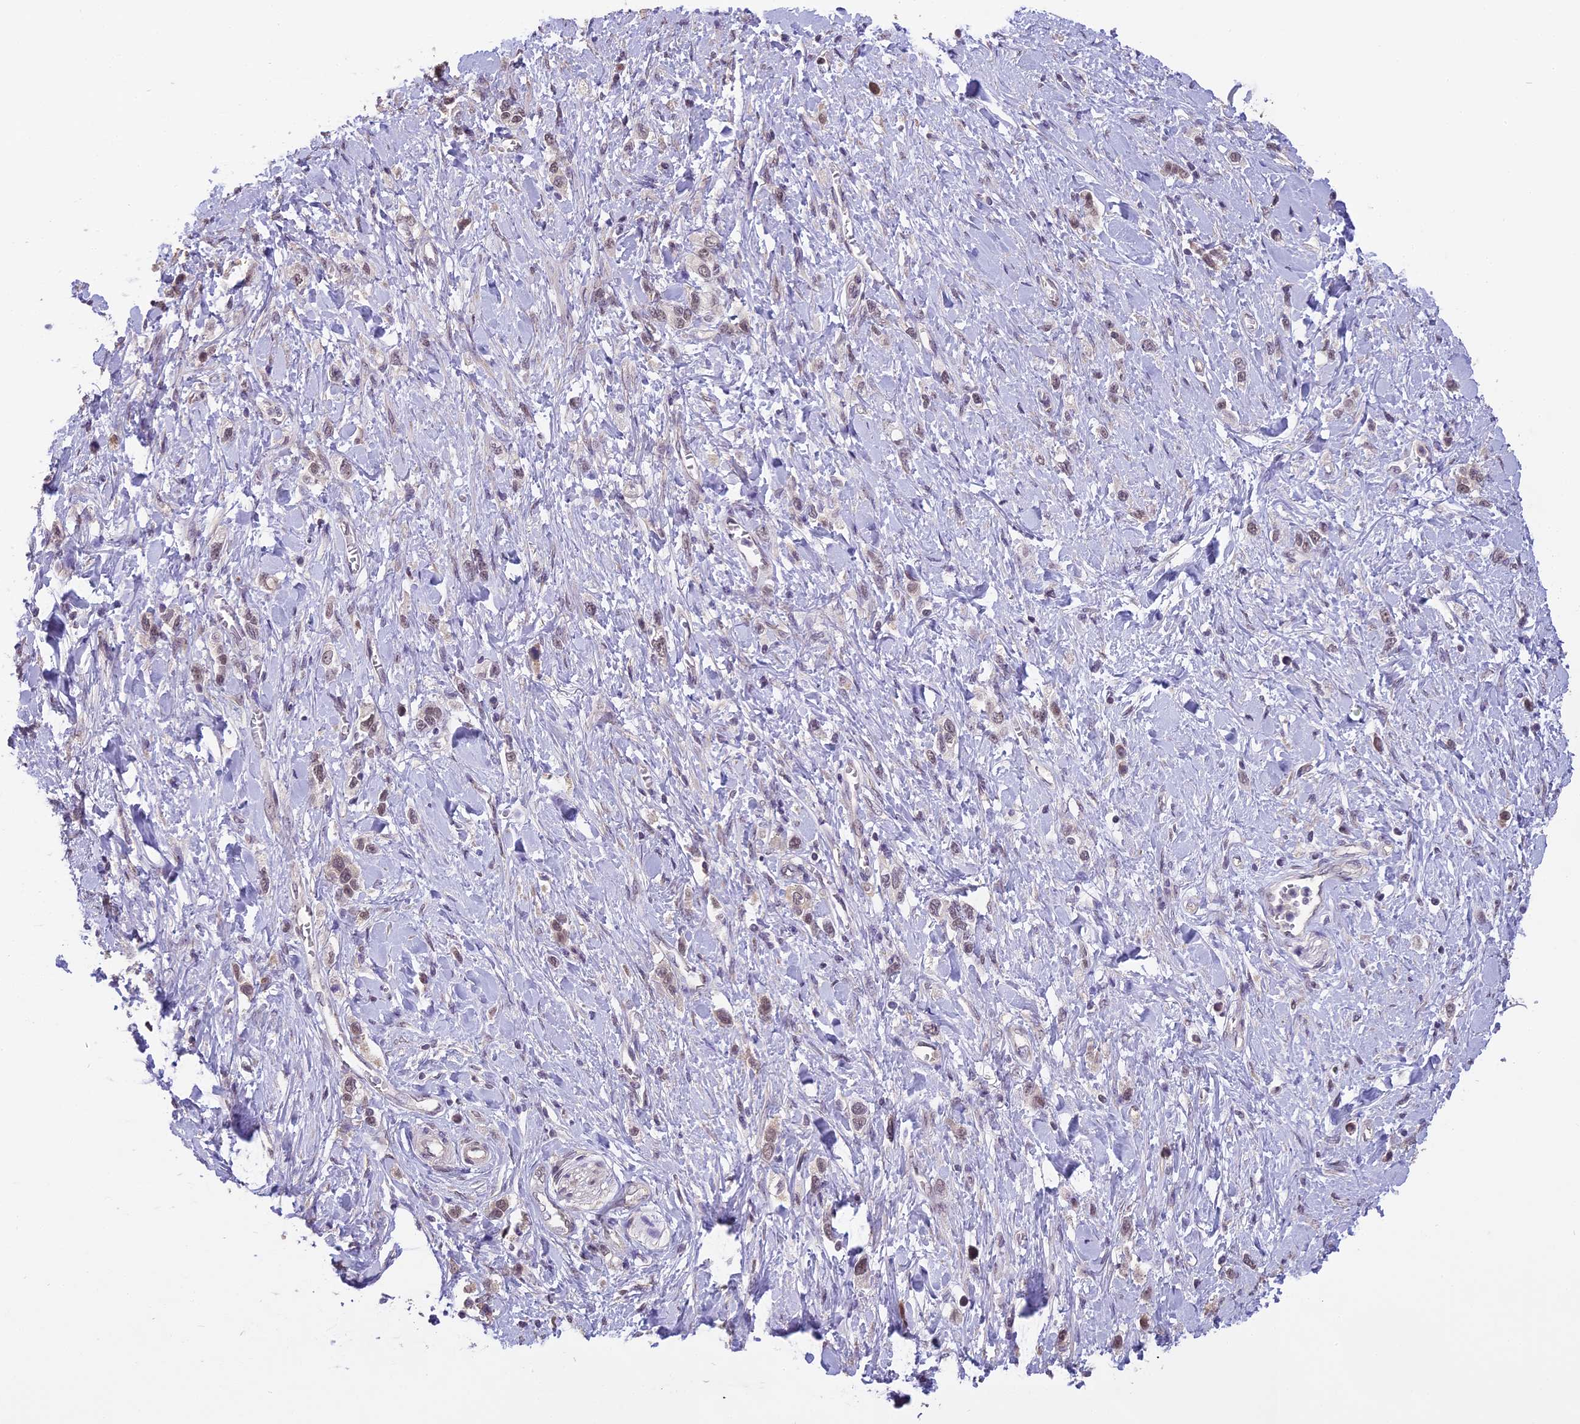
{"staining": {"intensity": "weak", "quantity": ">75%", "location": "nuclear"}, "tissue": "stomach cancer", "cell_type": "Tumor cells", "image_type": "cancer", "snomed": [{"axis": "morphology", "description": "Normal tissue, NOS"}, {"axis": "morphology", "description": "Adenocarcinoma, NOS"}, {"axis": "topography", "description": "Stomach, upper"}, {"axis": "topography", "description": "Stomach"}], "caption": "DAB (3,3'-diaminobenzidine) immunohistochemical staining of human stomach cancer (adenocarcinoma) demonstrates weak nuclear protein staining in about >75% of tumor cells.", "gene": "TIGD7", "patient": {"sex": "female", "age": 65}}